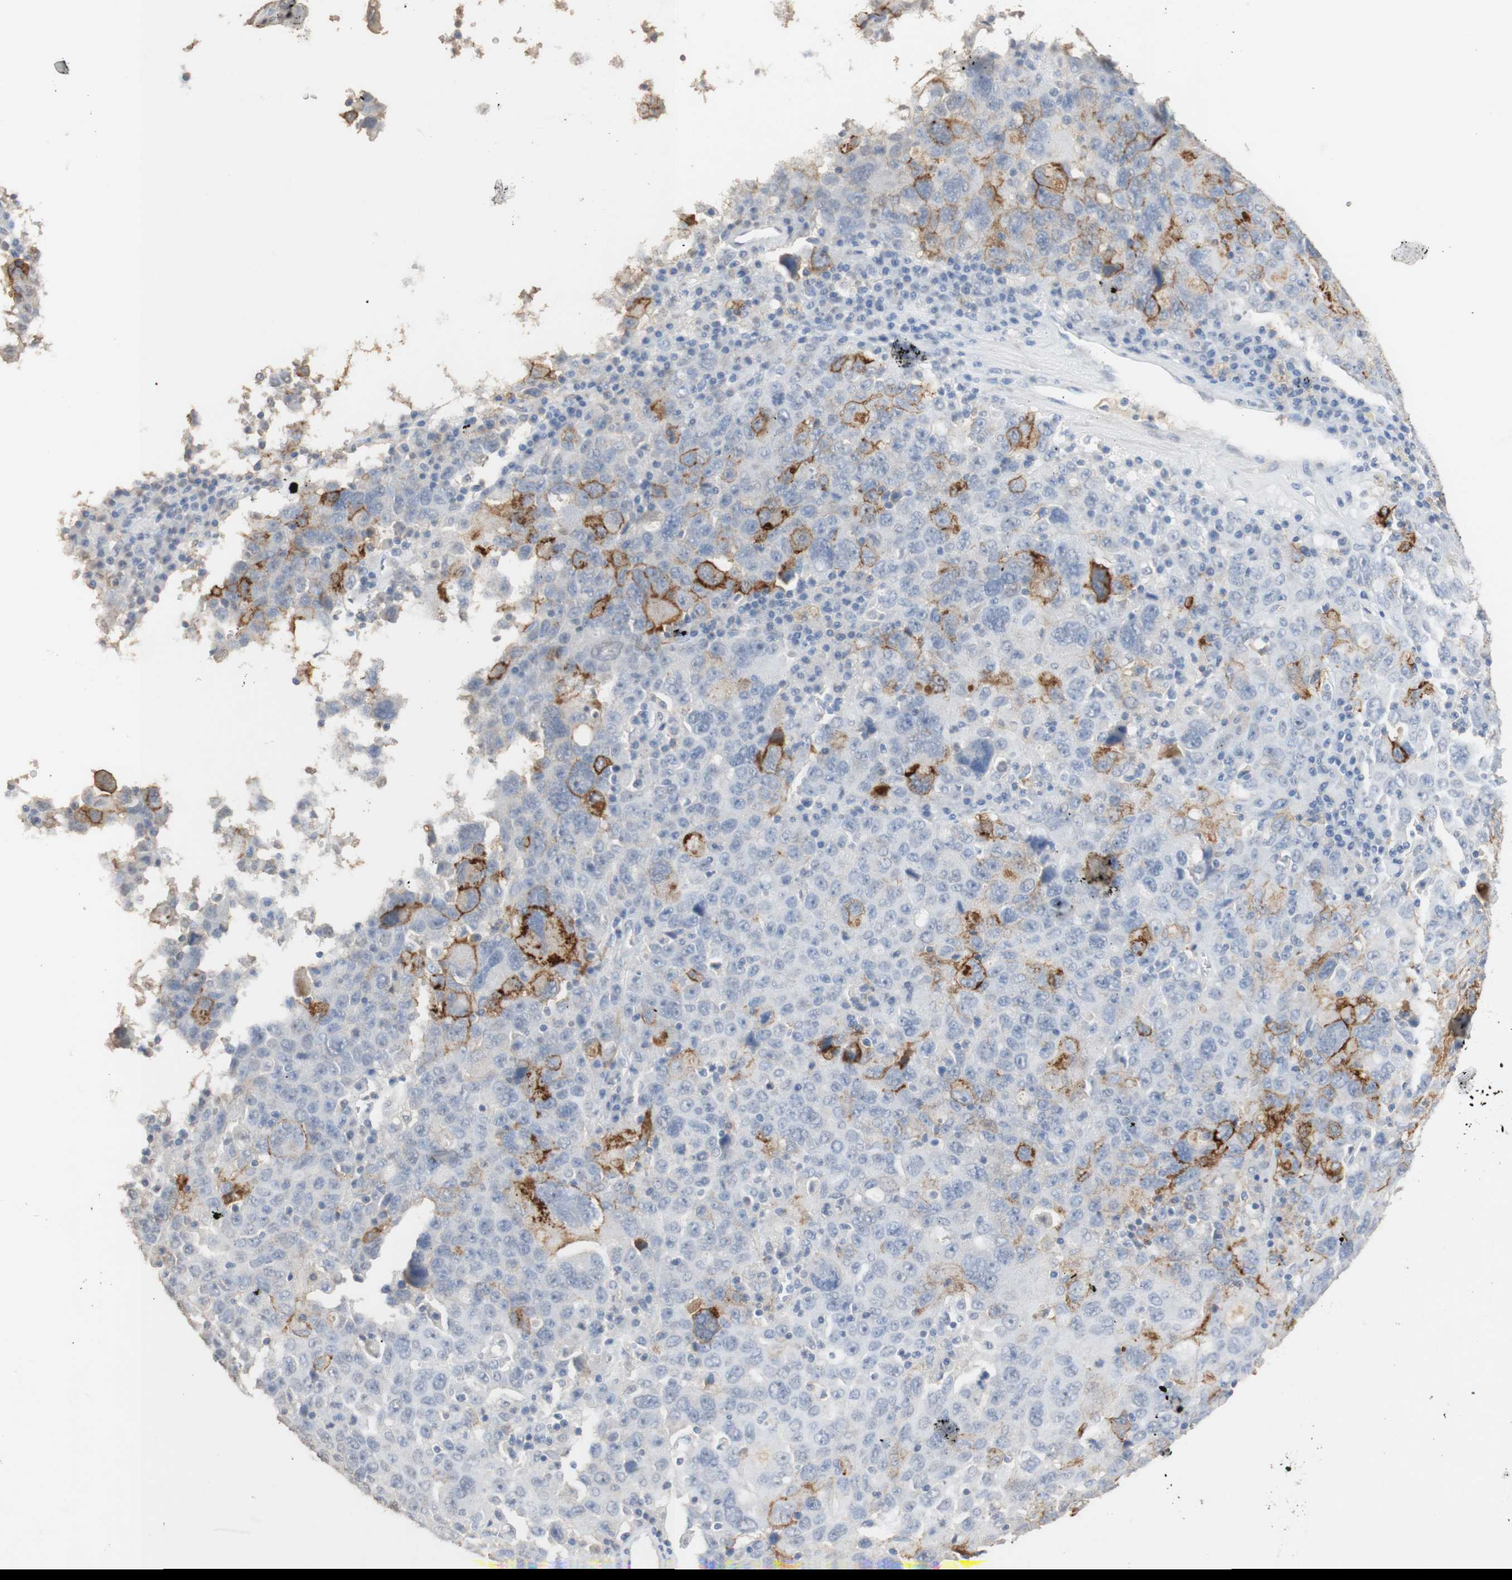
{"staining": {"intensity": "moderate", "quantity": "<25%", "location": "cytoplasmic/membranous"}, "tissue": "ovarian cancer", "cell_type": "Tumor cells", "image_type": "cancer", "snomed": [{"axis": "morphology", "description": "Carcinoma, endometroid"}, {"axis": "topography", "description": "Ovary"}], "caption": "Ovarian cancer tissue shows moderate cytoplasmic/membranous expression in about <25% of tumor cells The protein of interest is shown in brown color, while the nuclei are stained blue.", "gene": "L1CAM", "patient": {"sex": "female", "age": 62}}